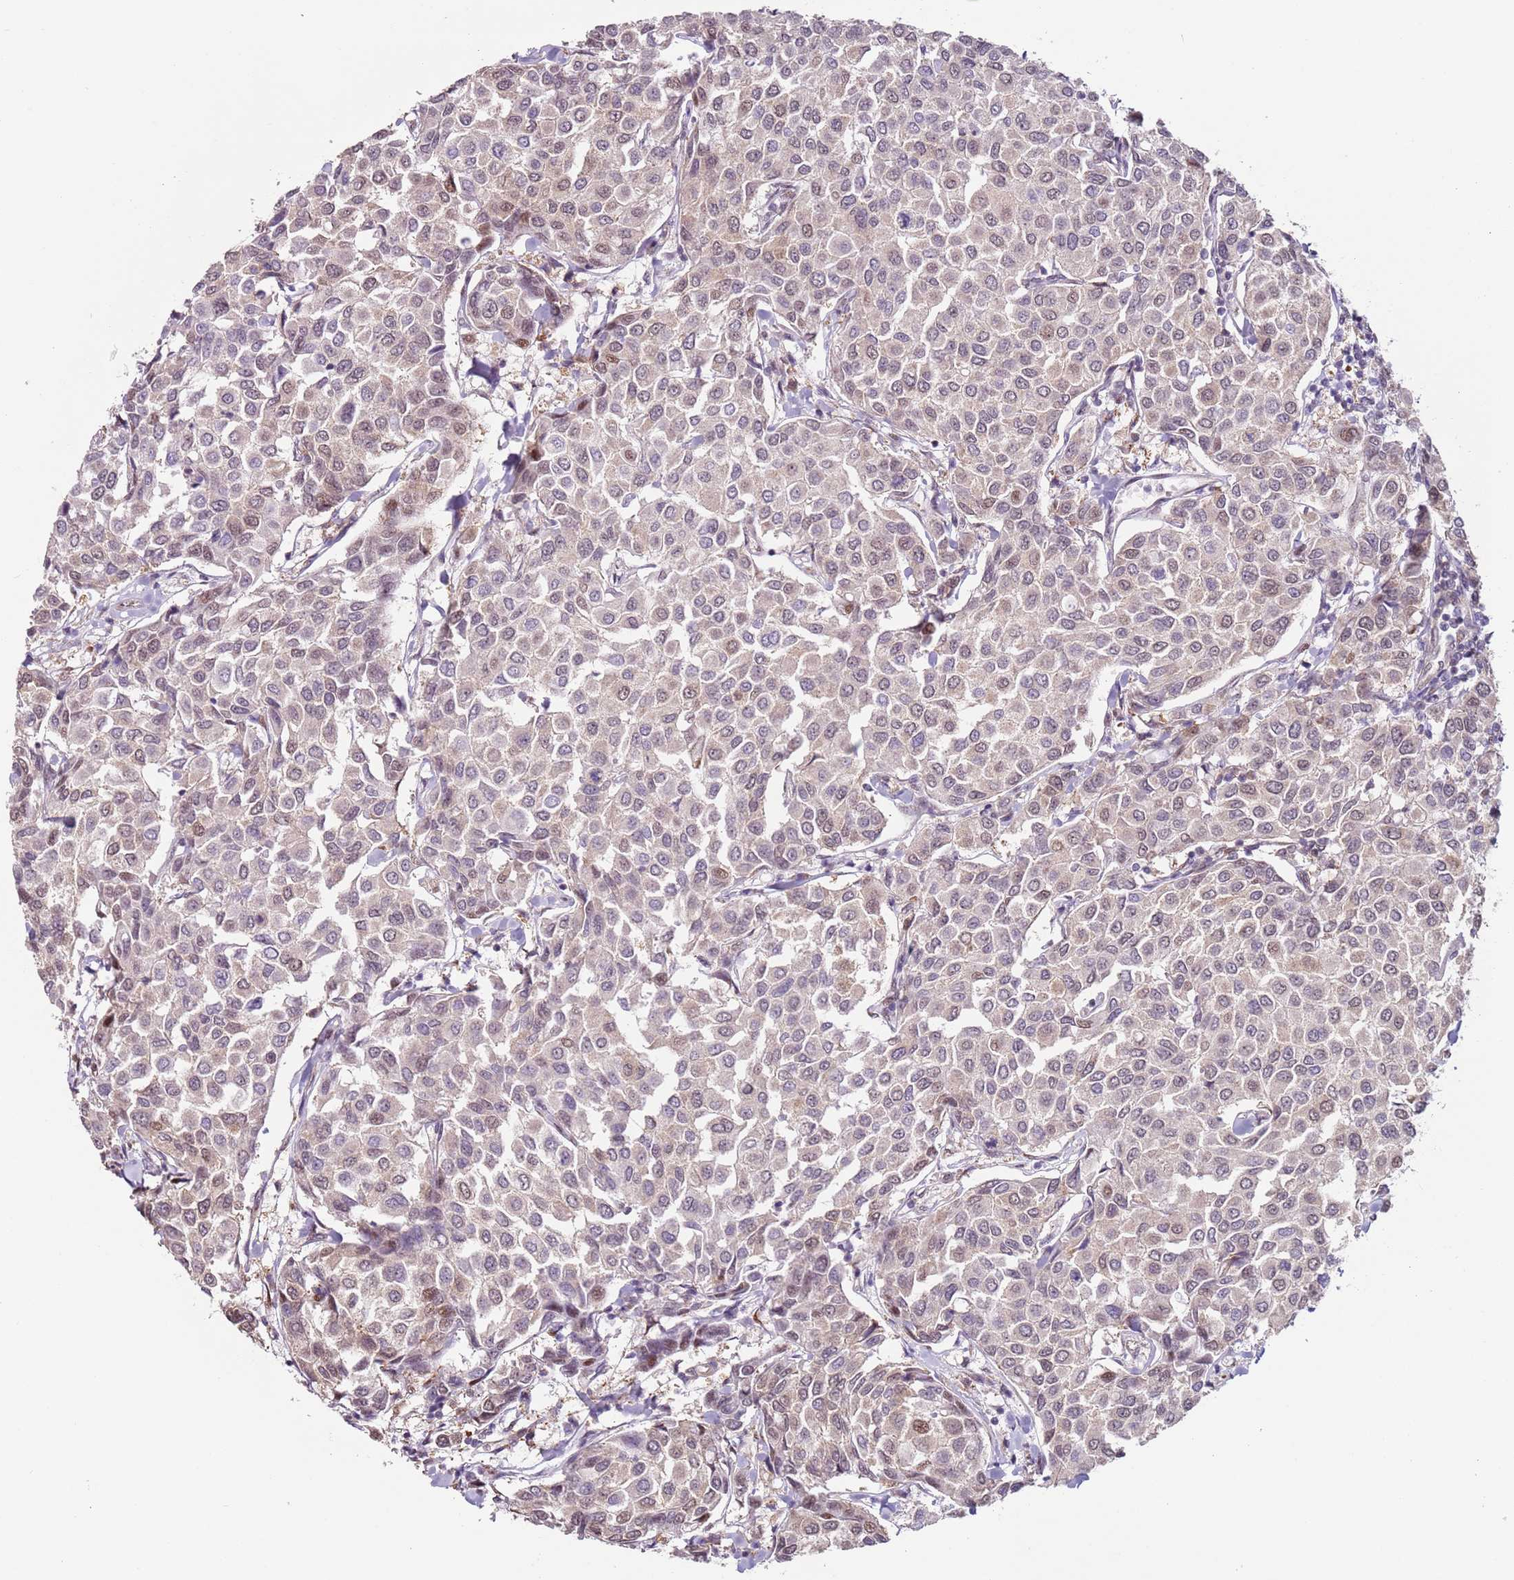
{"staining": {"intensity": "weak", "quantity": "25%-75%", "location": "nuclear"}, "tissue": "breast cancer", "cell_type": "Tumor cells", "image_type": "cancer", "snomed": [{"axis": "morphology", "description": "Duct carcinoma"}, {"axis": "topography", "description": "Breast"}], "caption": "Immunohistochemistry staining of breast infiltrating ductal carcinoma, which exhibits low levels of weak nuclear expression in approximately 25%-75% of tumor cells indicating weak nuclear protein expression. The staining was performed using DAB (3,3'-diaminobenzidine) (brown) for protein detection and nuclei were counterstained in hematoxylin (blue).", "gene": "PSMD4", "patient": {"sex": "female", "age": 55}}